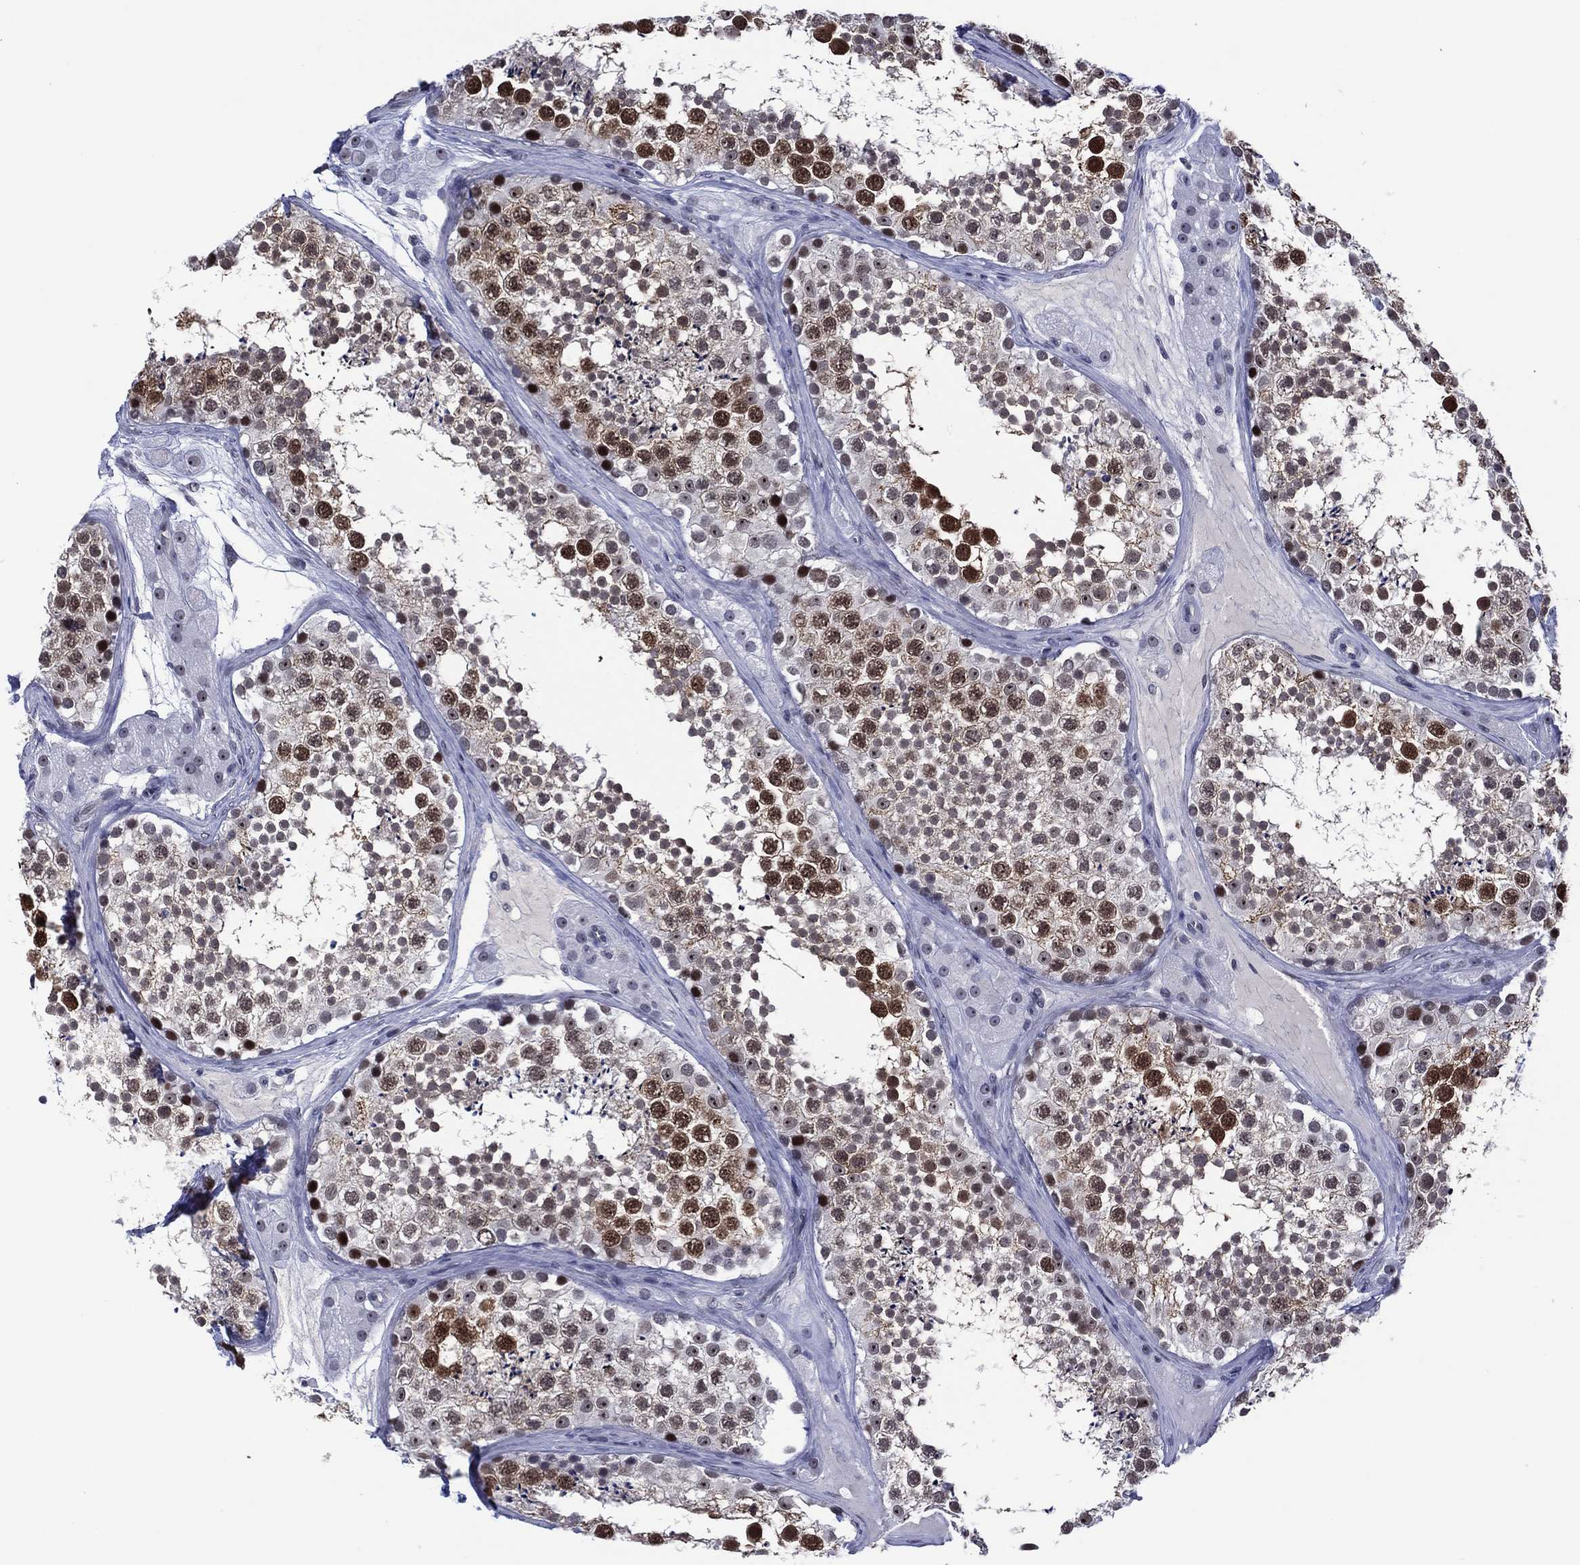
{"staining": {"intensity": "strong", "quantity": "25%-75%", "location": "nuclear"}, "tissue": "testis", "cell_type": "Cells in seminiferous ducts", "image_type": "normal", "snomed": [{"axis": "morphology", "description": "Normal tissue, NOS"}, {"axis": "topography", "description": "Testis"}], "caption": "A micrograph of testis stained for a protein shows strong nuclear brown staining in cells in seminiferous ducts.", "gene": "GATA6", "patient": {"sex": "male", "age": 41}}